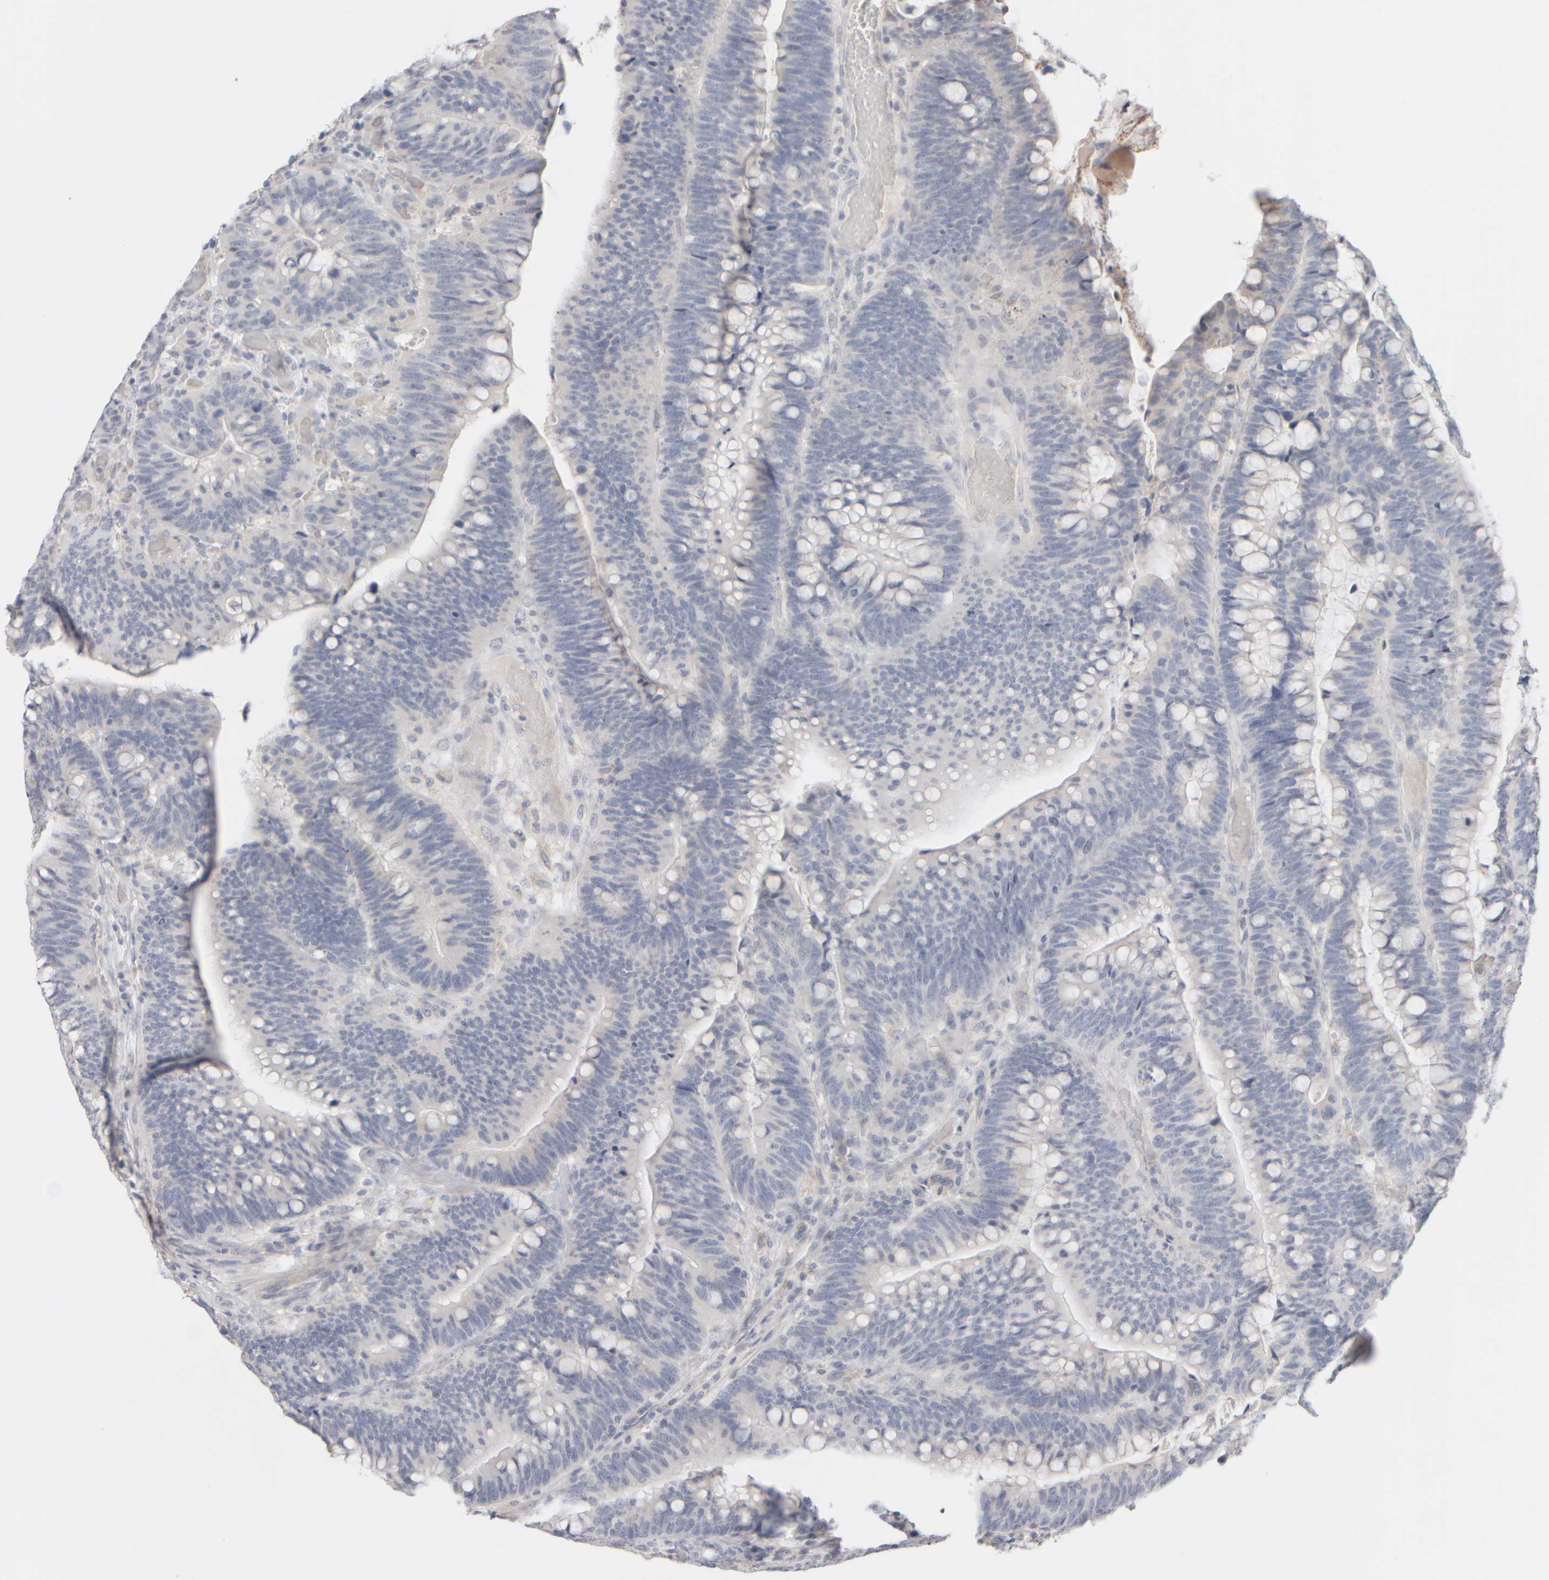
{"staining": {"intensity": "negative", "quantity": "none", "location": "none"}, "tissue": "colorectal cancer", "cell_type": "Tumor cells", "image_type": "cancer", "snomed": [{"axis": "morphology", "description": "Normal tissue, NOS"}, {"axis": "morphology", "description": "Adenocarcinoma, NOS"}, {"axis": "topography", "description": "Colon"}], "caption": "This is an immunohistochemistry micrograph of human adenocarcinoma (colorectal). There is no staining in tumor cells.", "gene": "ZNF112", "patient": {"sex": "female", "age": 66}}